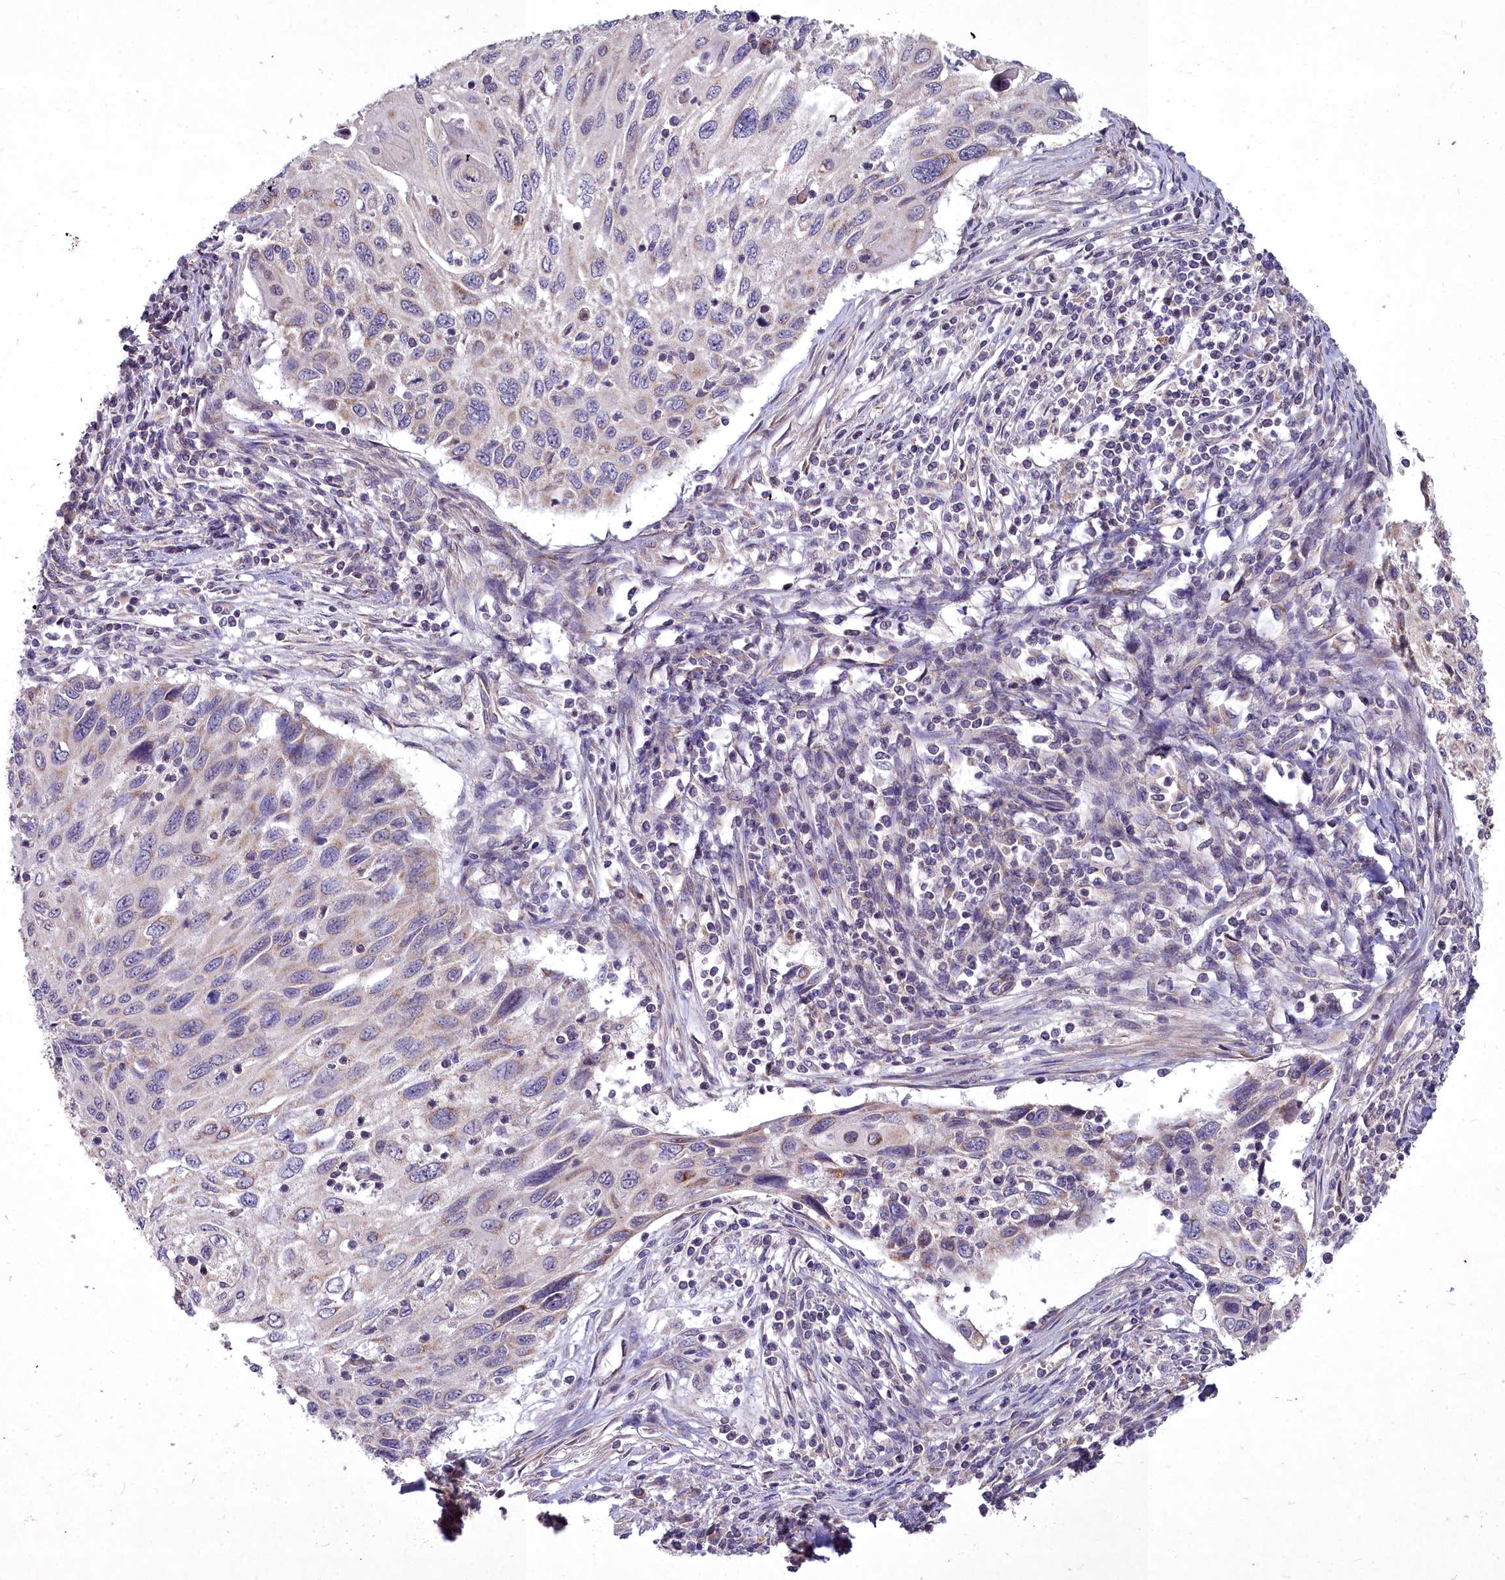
{"staining": {"intensity": "weak", "quantity": "<25%", "location": "cytoplasmic/membranous"}, "tissue": "cervical cancer", "cell_type": "Tumor cells", "image_type": "cancer", "snomed": [{"axis": "morphology", "description": "Squamous cell carcinoma, NOS"}, {"axis": "topography", "description": "Cervix"}], "caption": "IHC of human cervical squamous cell carcinoma shows no expression in tumor cells.", "gene": "MICU2", "patient": {"sex": "female", "age": 70}}